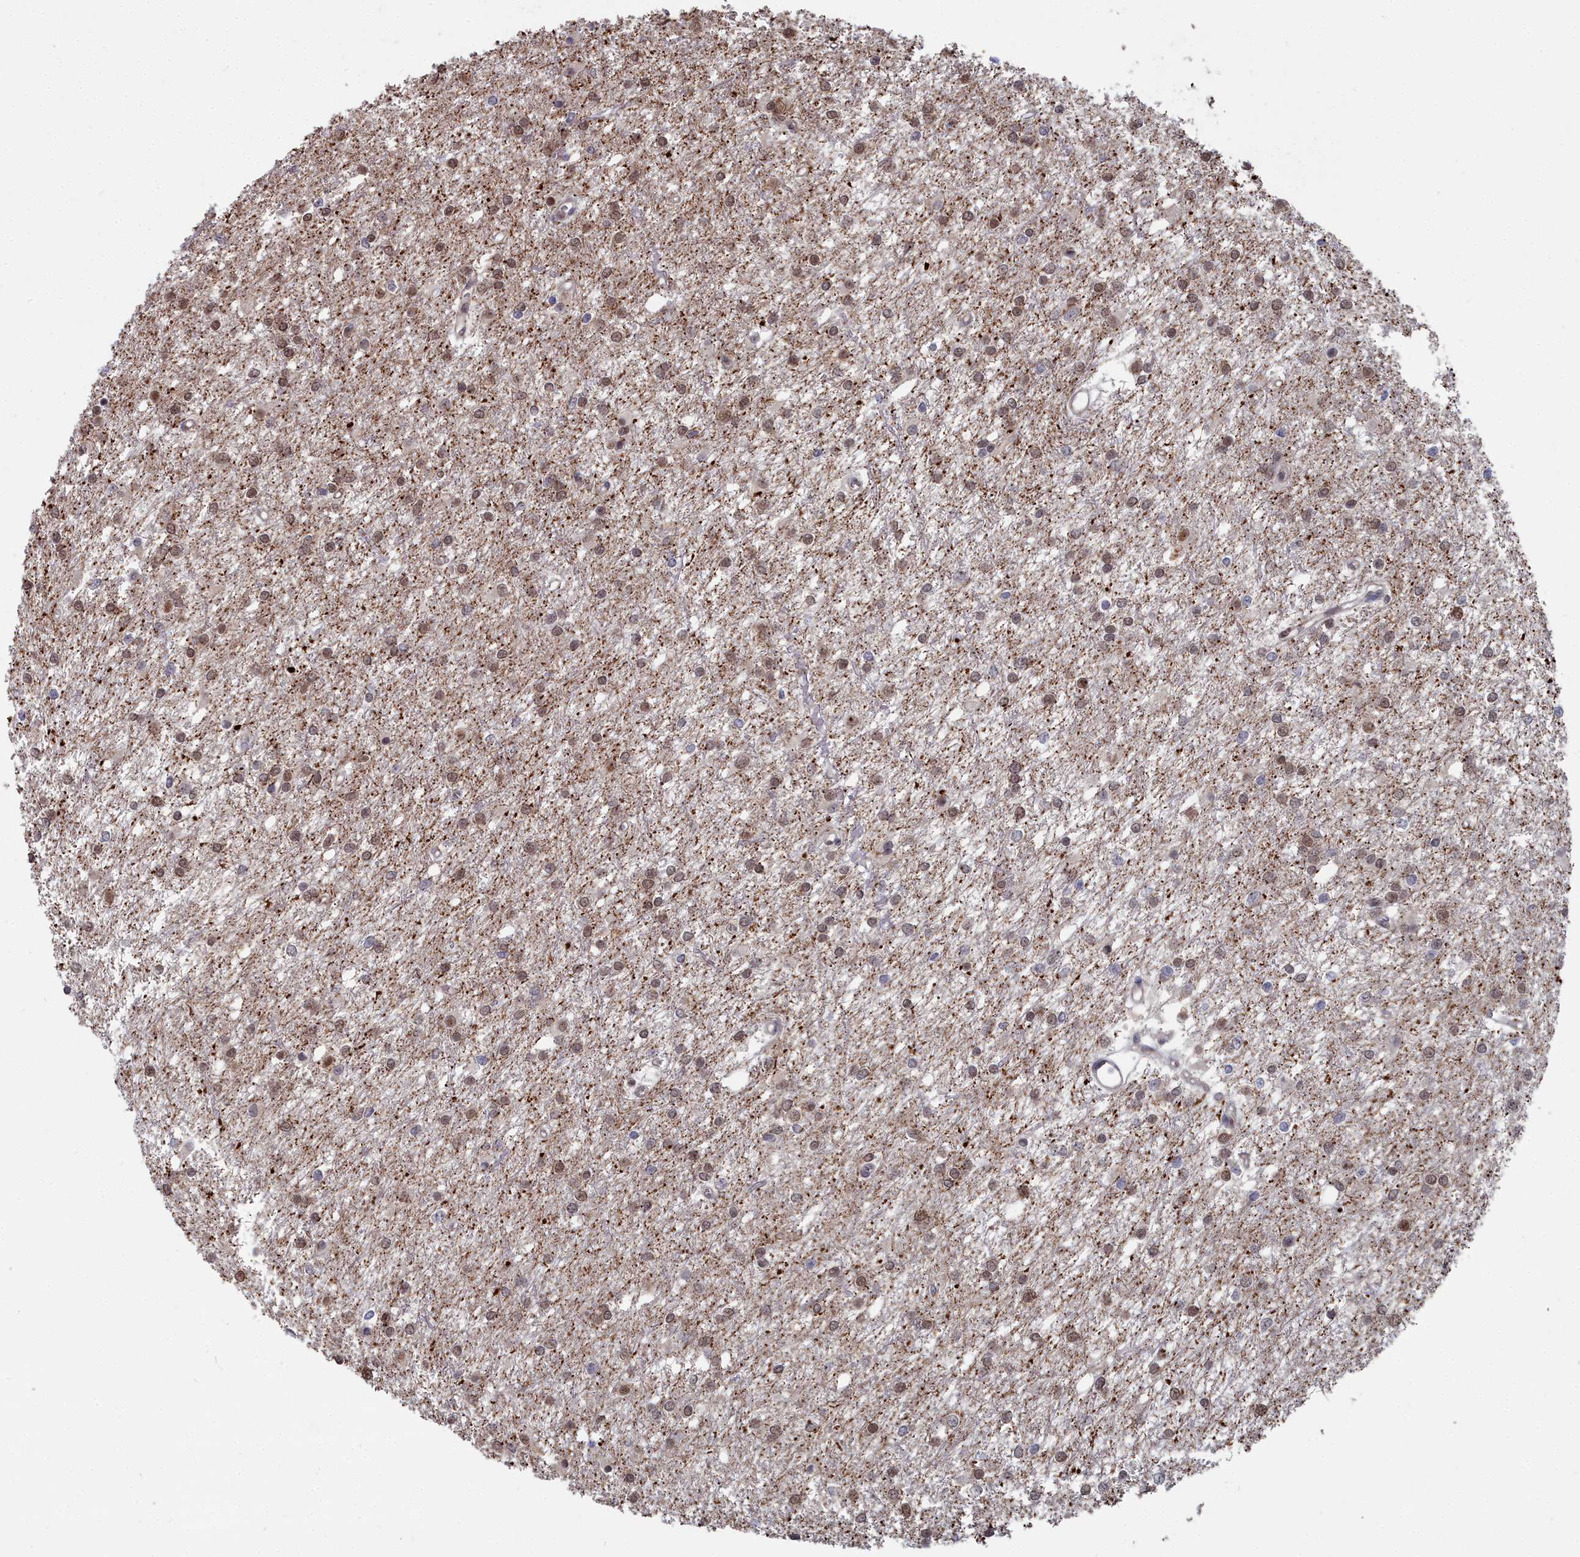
{"staining": {"intensity": "weak", "quantity": "25%-75%", "location": "nuclear"}, "tissue": "glioma", "cell_type": "Tumor cells", "image_type": "cancer", "snomed": [{"axis": "morphology", "description": "Glioma, malignant, High grade"}, {"axis": "topography", "description": "Brain"}], "caption": "A photomicrograph of human glioma stained for a protein displays weak nuclear brown staining in tumor cells.", "gene": "RPS27A", "patient": {"sex": "female", "age": 50}}